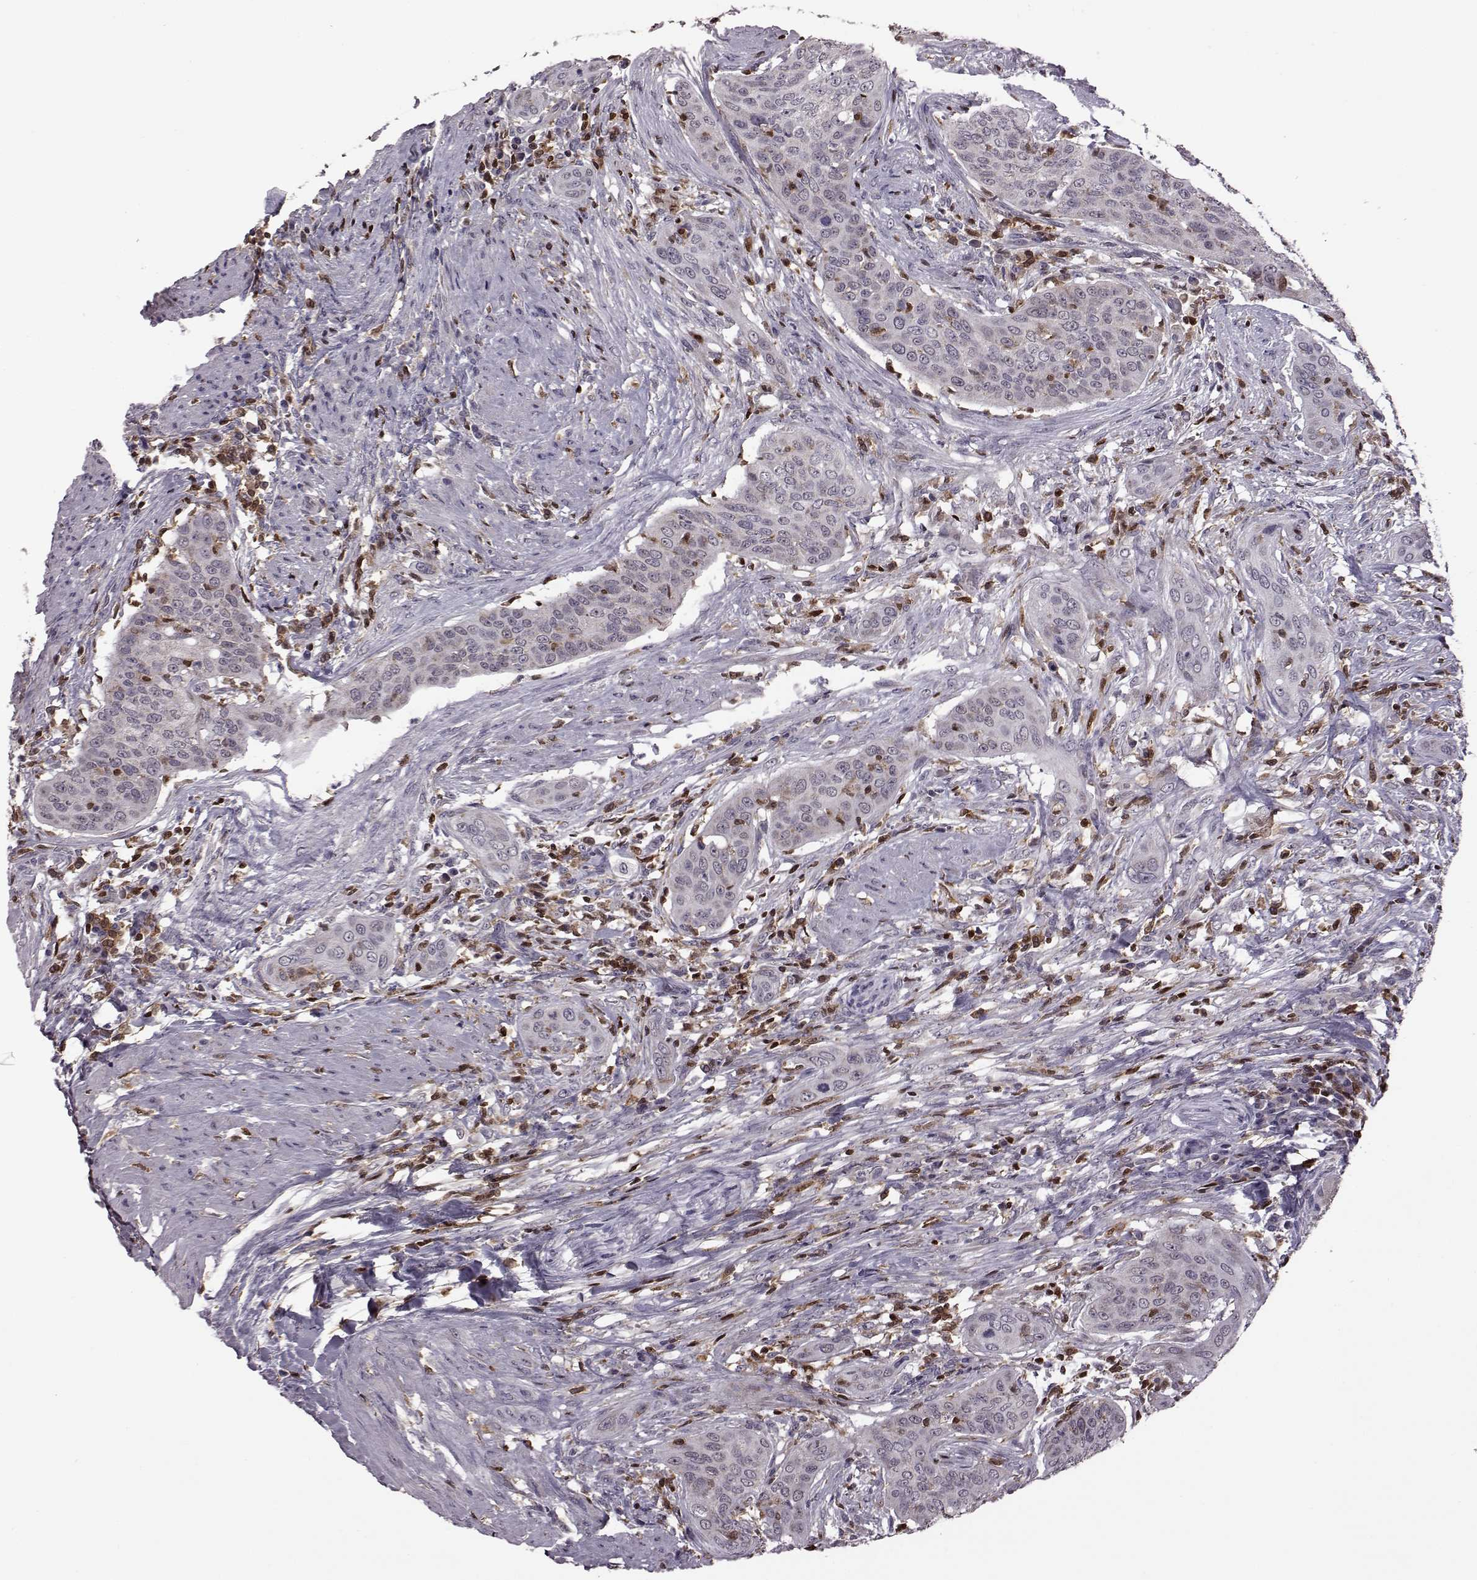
{"staining": {"intensity": "negative", "quantity": "none", "location": "none"}, "tissue": "urothelial cancer", "cell_type": "Tumor cells", "image_type": "cancer", "snomed": [{"axis": "morphology", "description": "Urothelial carcinoma, High grade"}, {"axis": "topography", "description": "Urinary bladder"}], "caption": "The photomicrograph exhibits no significant expression in tumor cells of urothelial cancer. (Stains: DAB (3,3'-diaminobenzidine) immunohistochemistry (IHC) with hematoxylin counter stain, Microscopy: brightfield microscopy at high magnification).", "gene": "DOK2", "patient": {"sex": "male", "age": 82}}